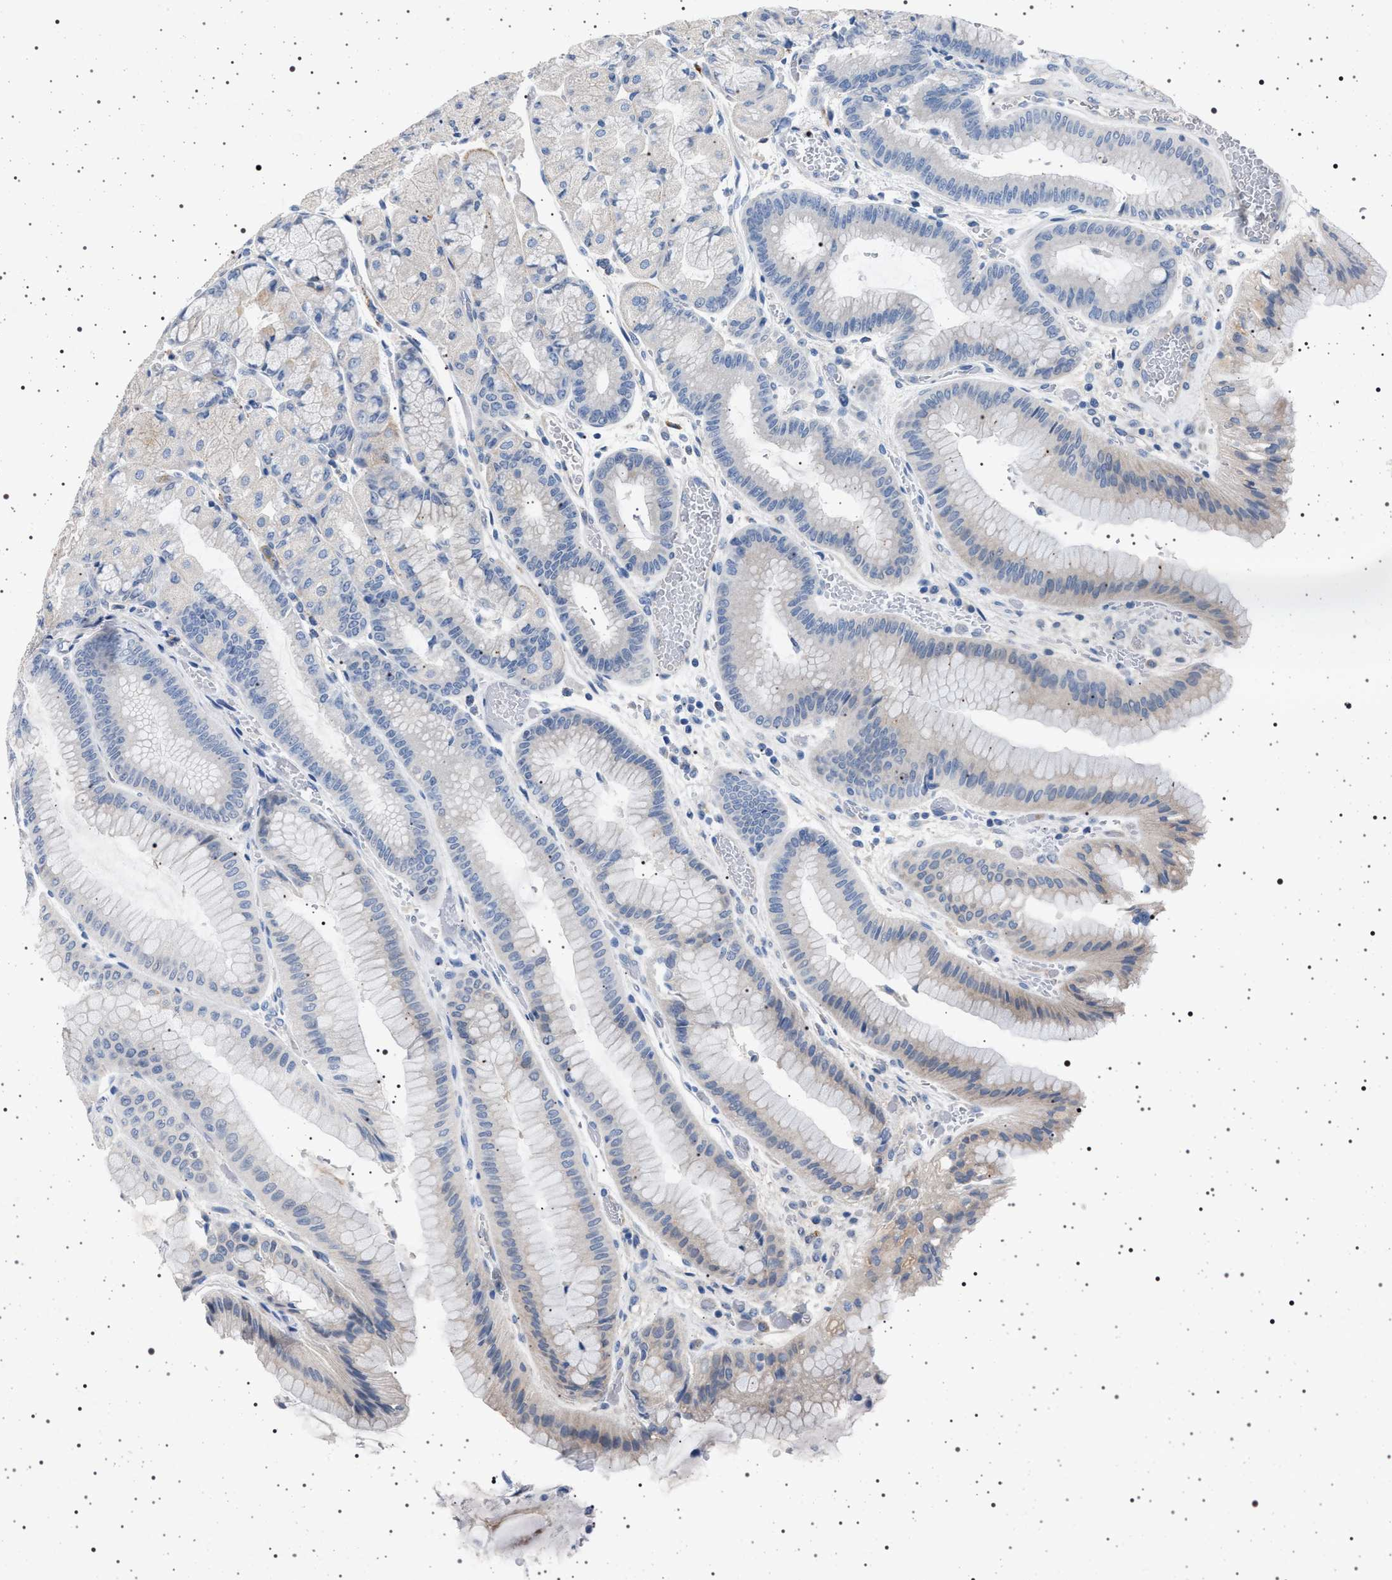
{"staining": {"intensity": "weak", "quantity": "<25%", "location": "cytoplasmic/membranous"}, "tissue": "stomach", "cell_type": "Glandular cells", "image_type": "normal", "snomed": [{"axis": "morphology", "description": "Normal tissue, NOS"}, {"axis": "morphology", "description": "Carcinoid, malignant, NOS"}, {"axis": "topography", "description": "Stomach, upper"}], "caption": "This is an IHC micrograph of unremarkable stomach. There is no staining in glandular cells.", "gene": "NAT9", "patient": {"sex": "male", "age": 39}}